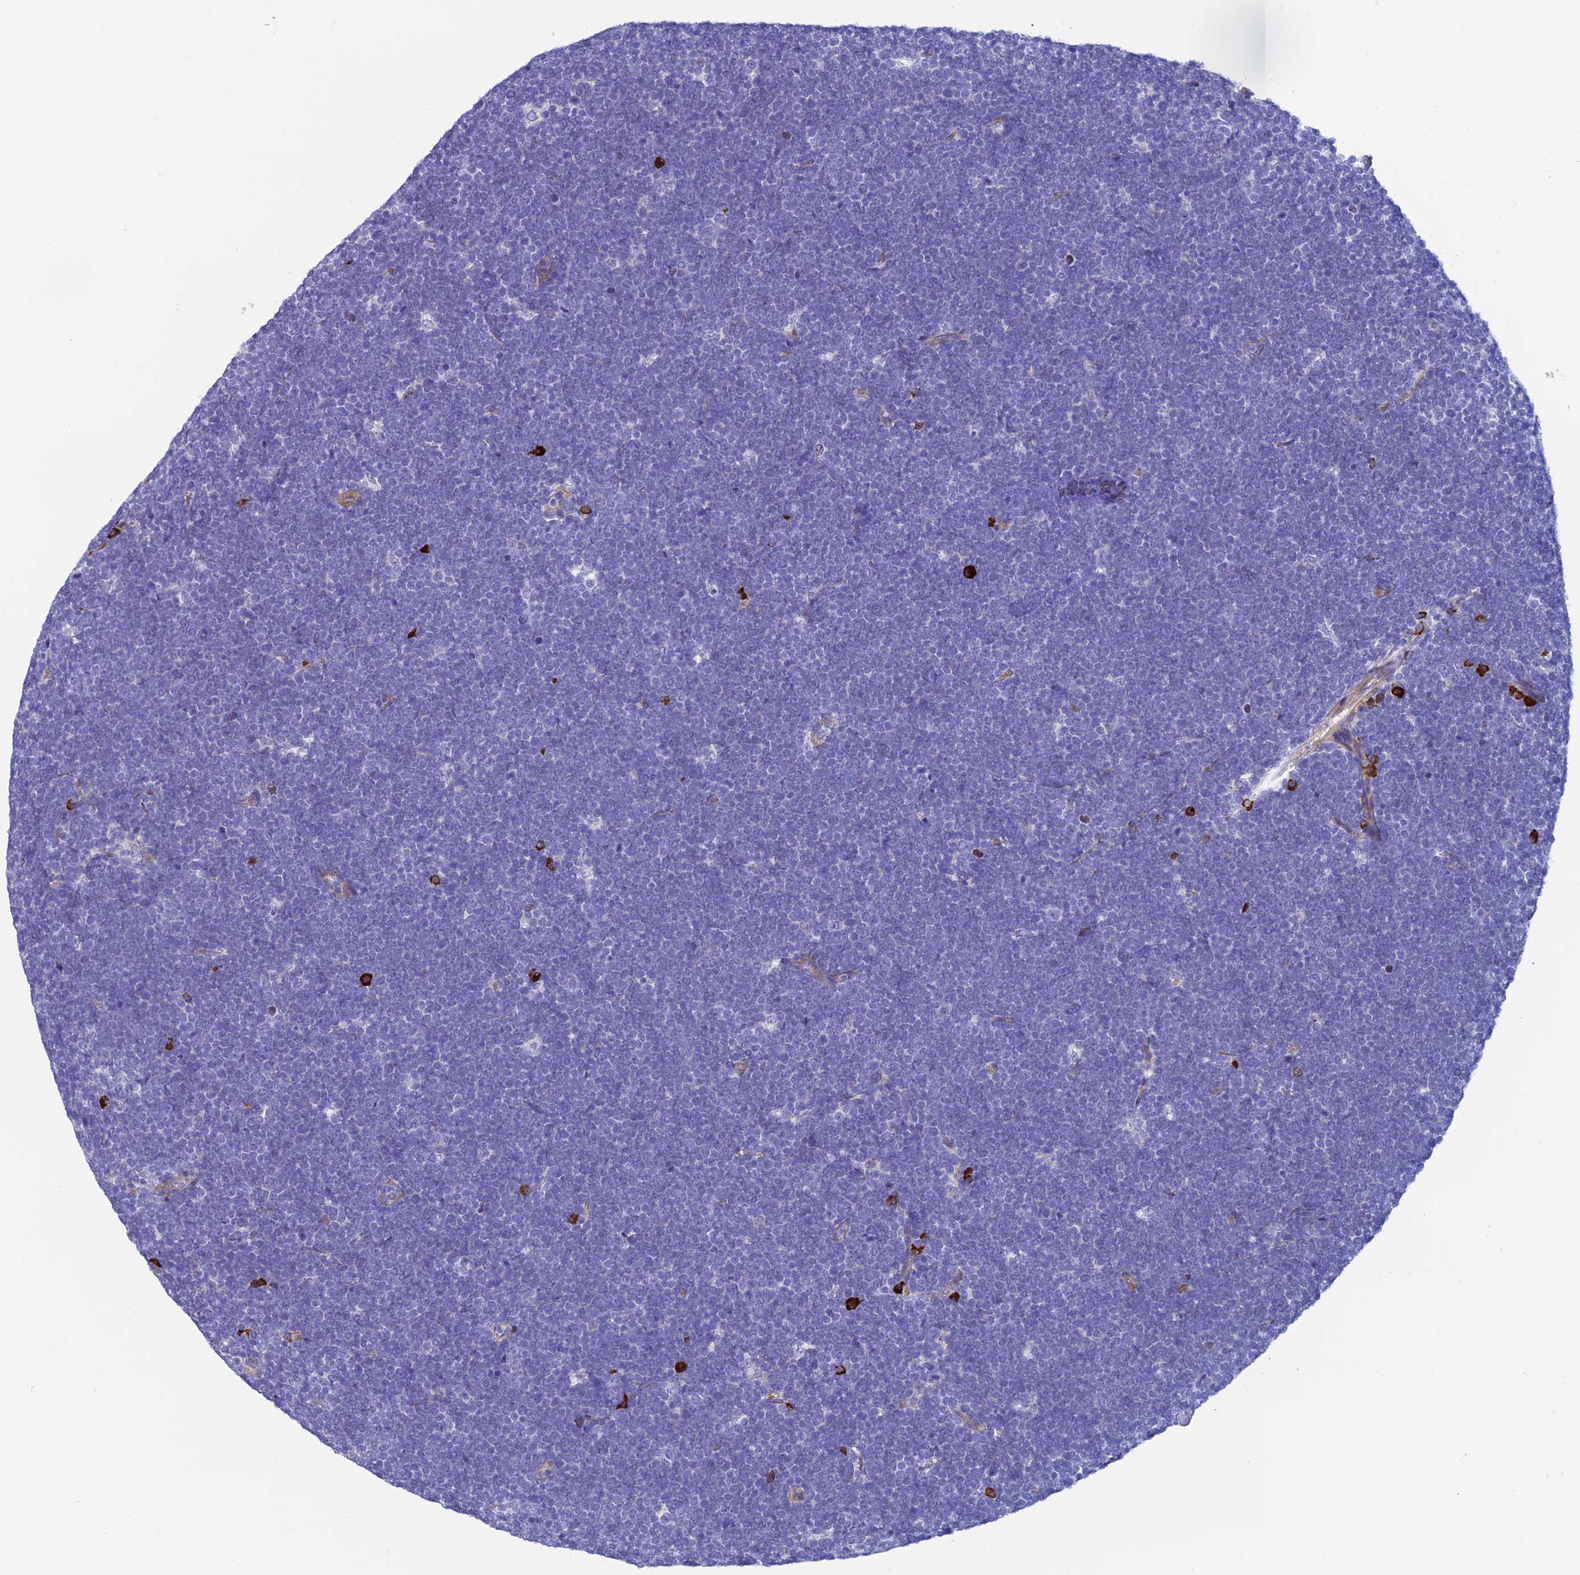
{"staining": {"intensity": "negative", "quantity": "none", "location": "none"}, "tissue": "lymphoma", "cell_type": "Tumor cells", "image_type": "cancer", "snomed": [{"axis": "morphology", "description": "Malignant lymphoma, non-Hodgkin's type, High grade"}, {"axis": "topography", "description": "Lymph node"}], "caption": "A histopathology image of human malignant lymphoma, non-Hodgkin's type (high-grade) is negative for staining in tumor cells. (Stains: DAB IHC with hematoxylin counter stain, Microscopy: brightfield microscopy at high magnification).", "gene": "MACIR", "patient": {"sex": "male", "age": 13}}